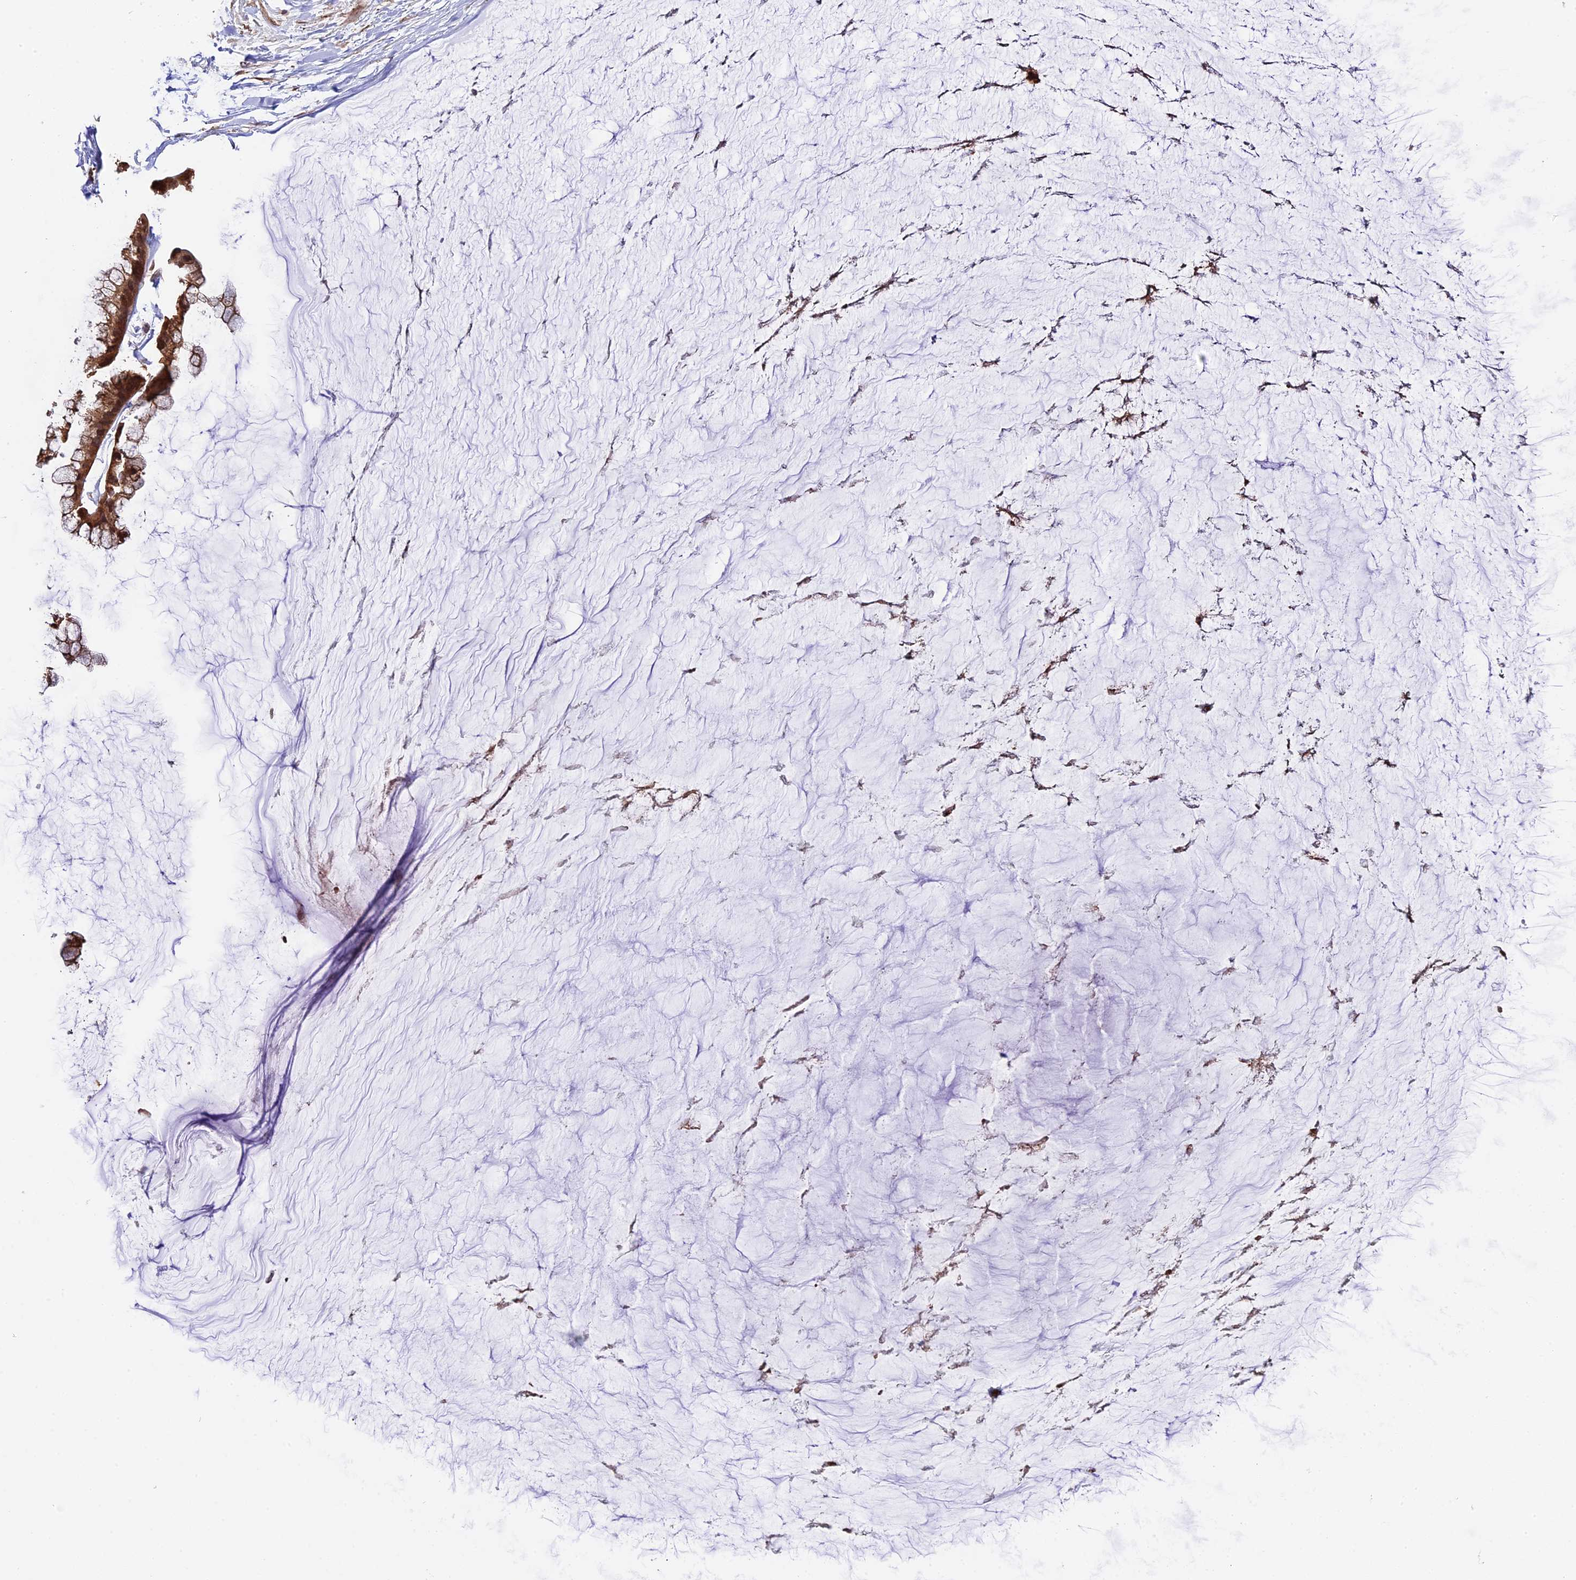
{"staining": {"intensity": "moderate", "quantity": ">75%", "location": "cytoplasmic/membranous,nuclear"}, "tissue": "ovarian cancer", "cell_type": "Tumor cells", "image_type": "cancer", "snomed": [{"axis": "morphology", "description": "Cystadenocarcinoma, mucinous, NOS"}, {"axis": "topography", "description": "Ovary"}], "caption": "Brown immunohistochemical staining in human ovarian cancer (mucinous cystadenocarcinoma) displays moderate cytoplasmic/membranous and nuclear positivity in approximately >75% of tumor cells. The staining was performed using DAB (3,3'-diaminobenzidine) to visualize the protein expression in brown, while the nuclei were stained in blue with hematoxylin (Magnification: 20x).", "gene": "HERPUD1", "patient": {"sex": "female", "age": 39}}